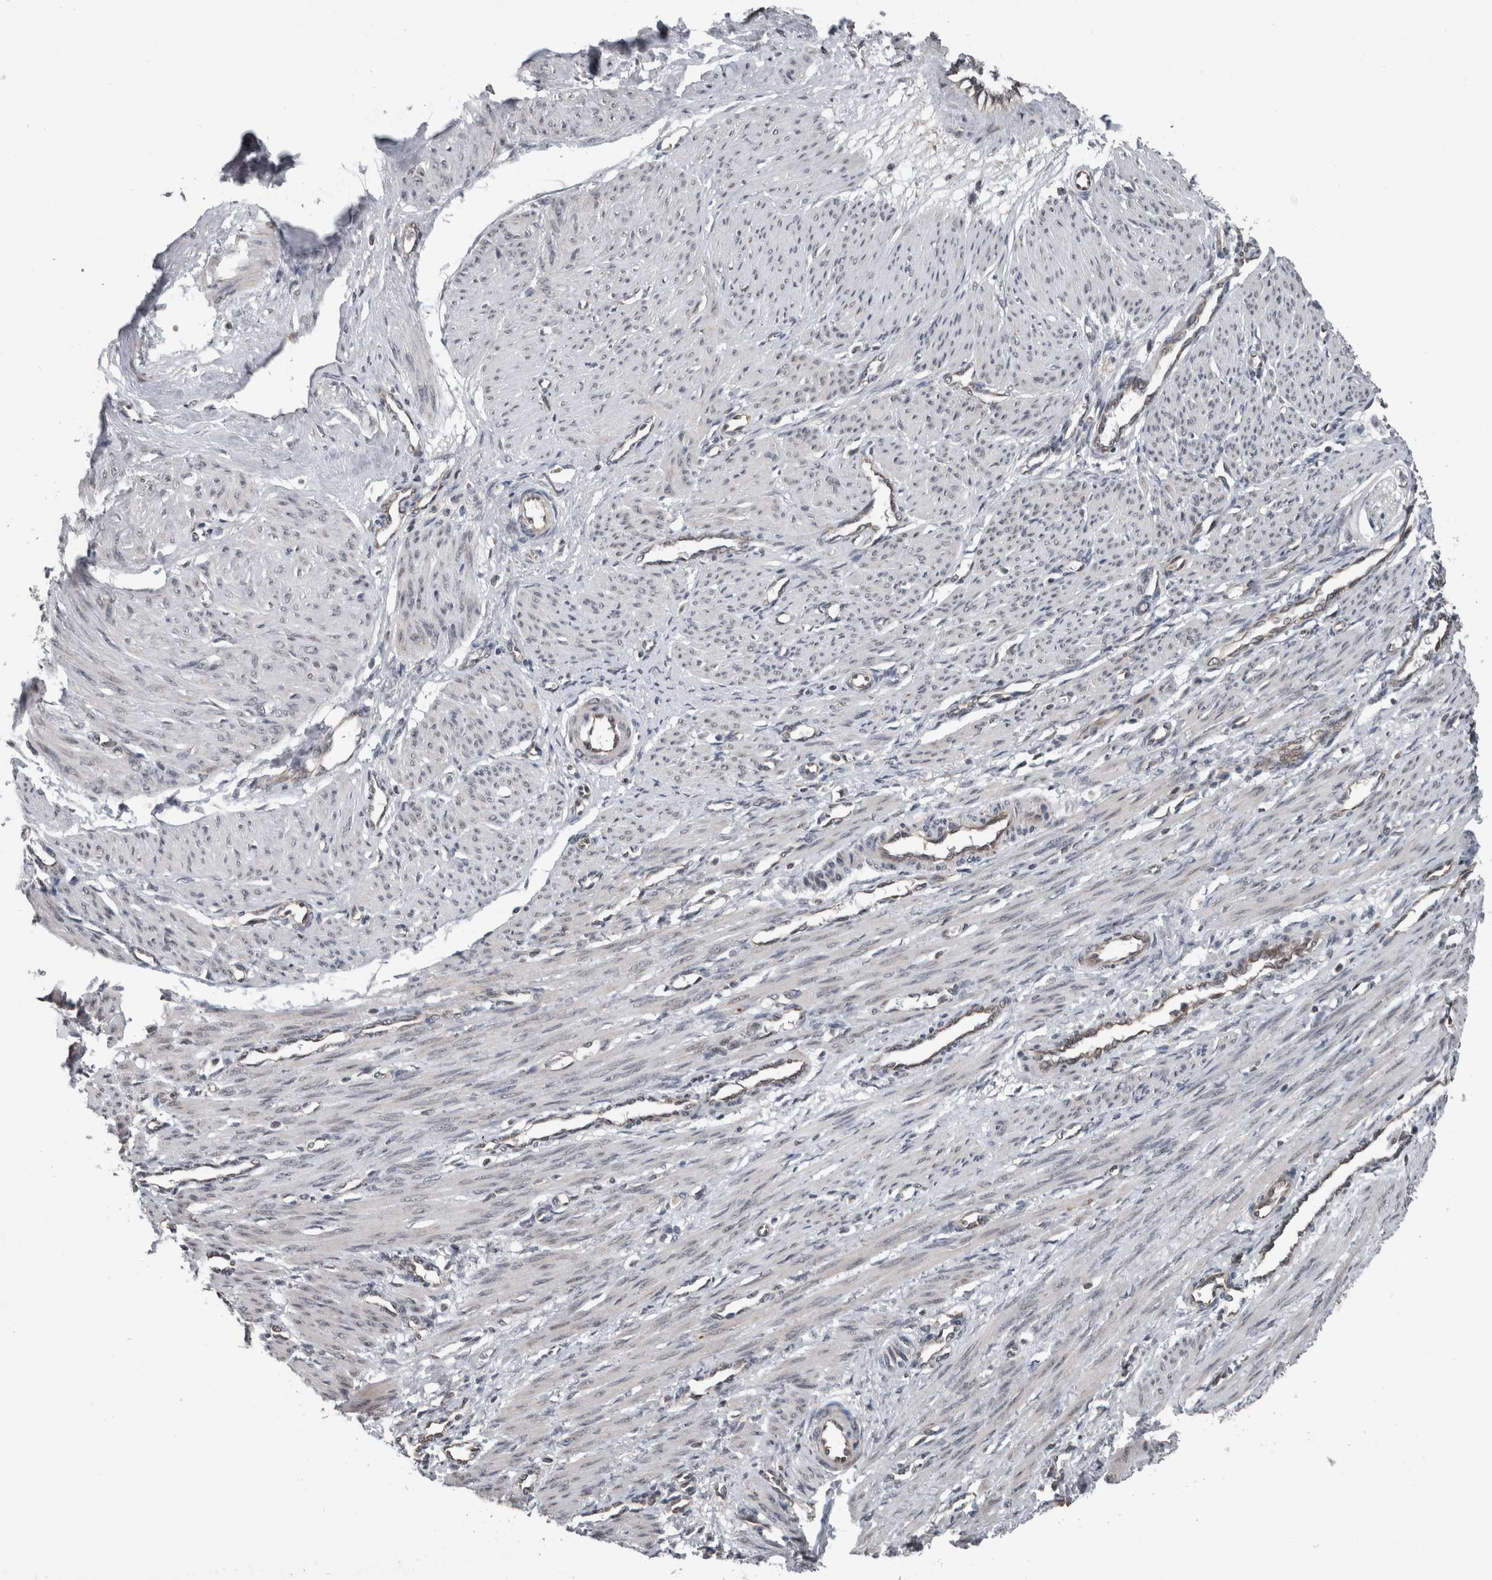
{"staining": {"intensity": "negative", "quantity": "none", "location": "none"}, "tissue": "smooth muscle", "cell_type": "Smooth muscle cells", "image_type": "normal", "snomed": [{"axis": "morphology", "description": "Normal tissue, NOS"}, {"axis": "topography", "description": "Endometrium"}], "caption": "The image shows no staining of smooth muscle cells in normal smooth muscle.", "gene": "ENY2", "patient": {"sex": "female", "age": 33}}